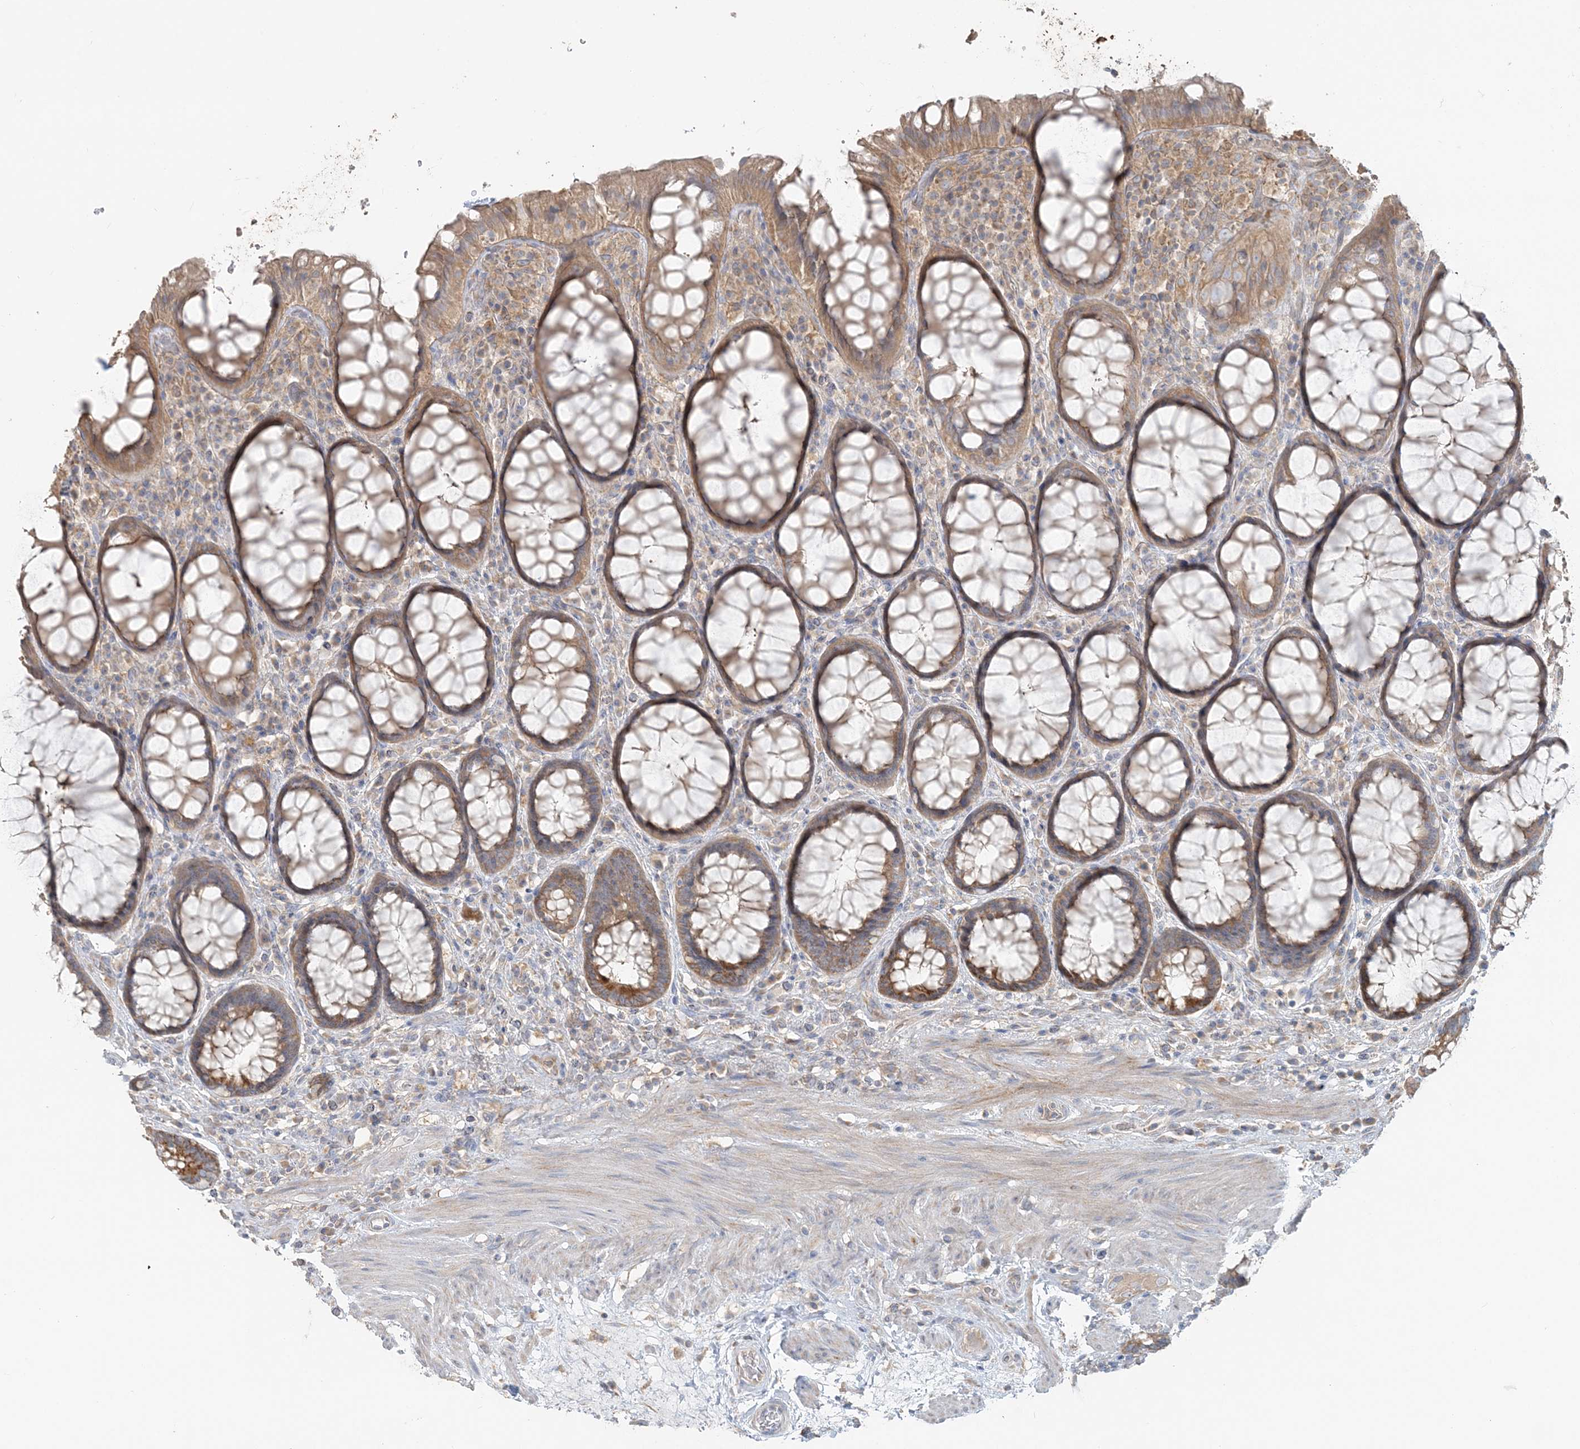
{"staining": {"intensity": "moderate", "quantity": ">75%", "location": "cytoplasmic/membranous"}, "tissue": "rectum", "cell_type": "Glandular cells", "image_type": "normal", "snomed": [{"axis": "morphology", "description": "Normal tissue, NOS"}, {"axis": "topography", "description": "Rectum"}], "caption": "Moderate cytoplasmic/membranous expression for a protein is seen in approximately >75% of glandular cells of unremarkable rectum using immunohistochemistry (IHC).", "gene": "TBC1D5", "patient": {"sex": "male", "age": 64}}